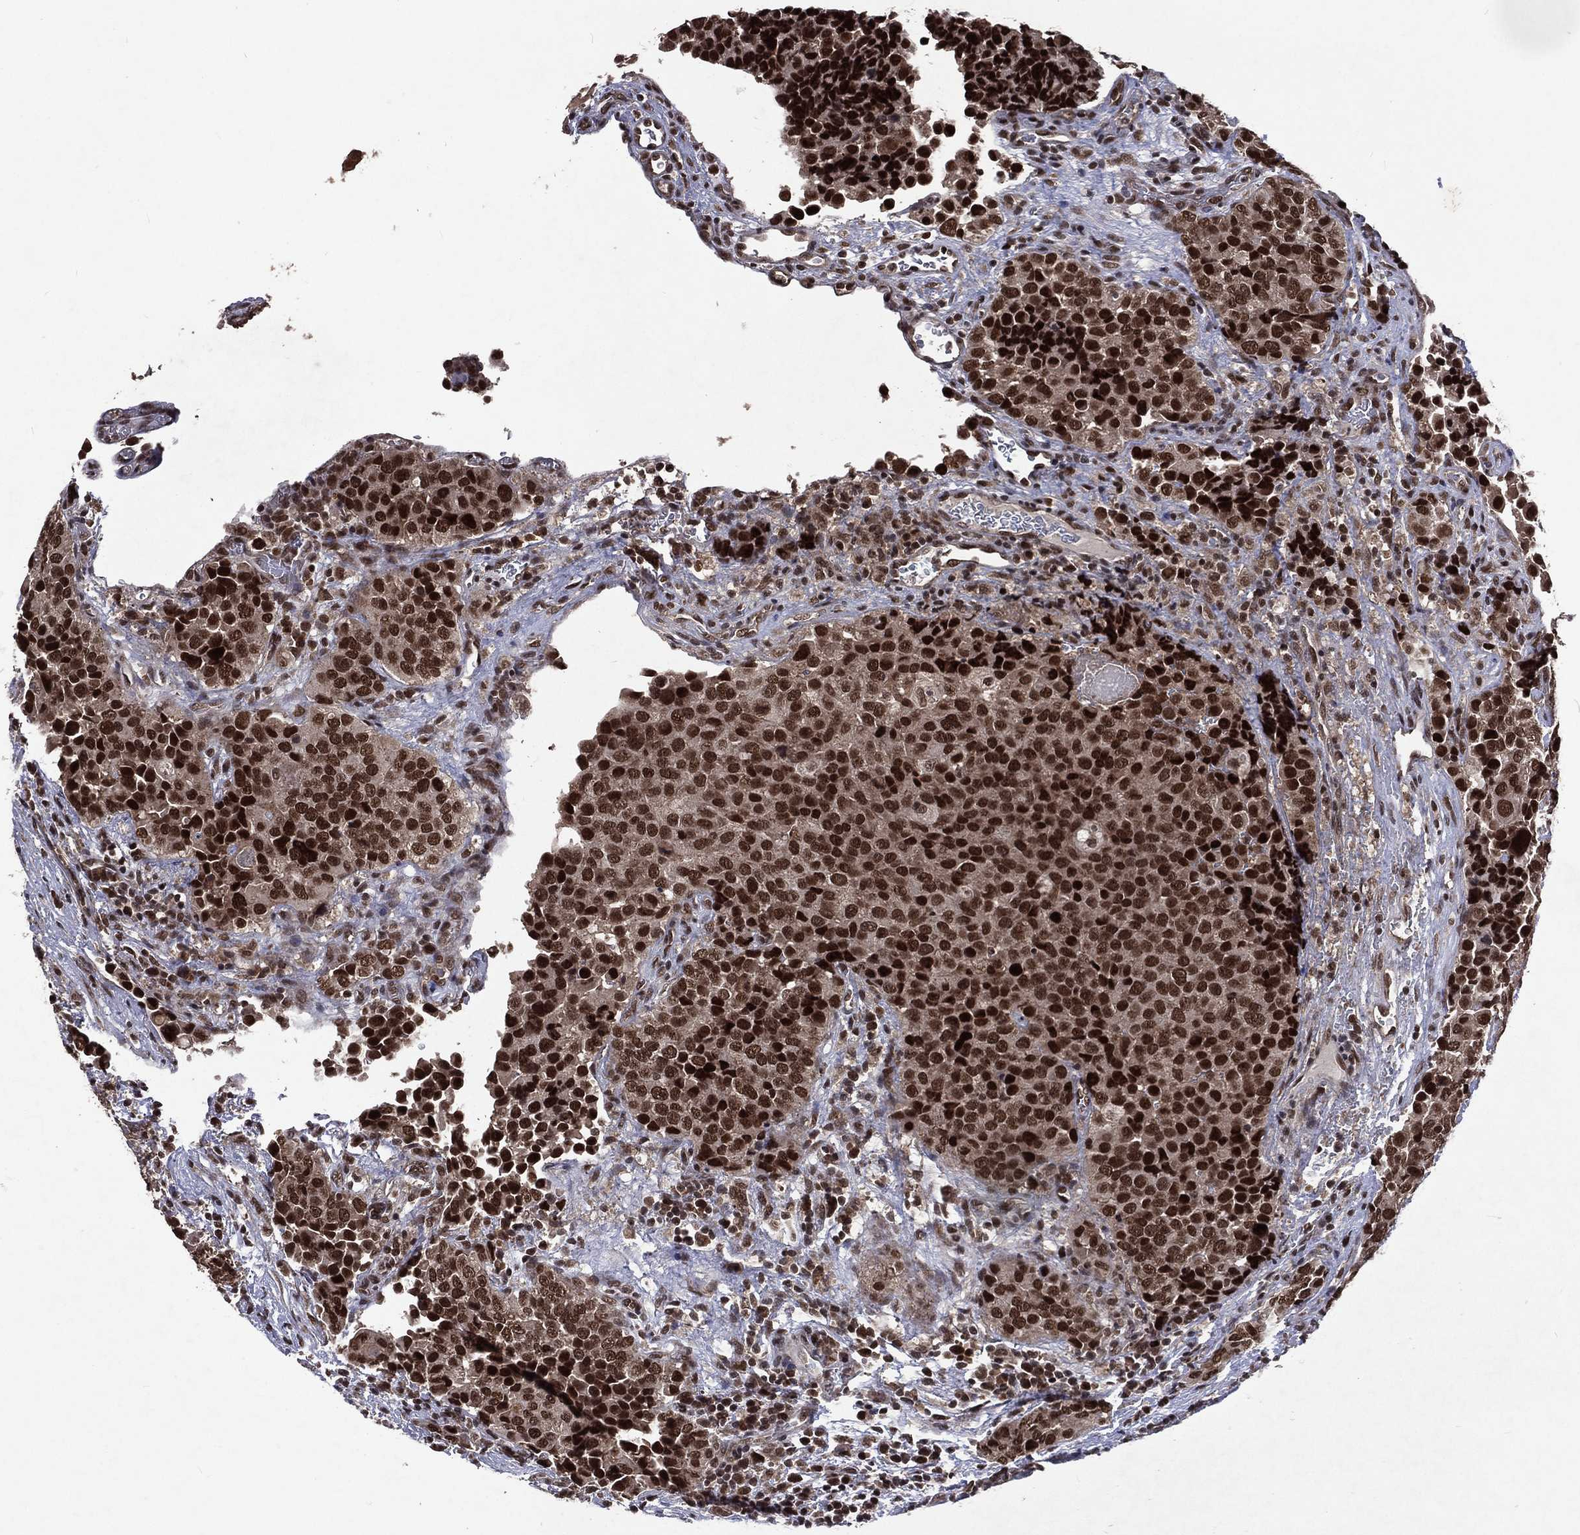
{"staining": {"intensity": "strong", "quantity": ">75%", "location": "cytoplasmic/membranous,nuclear"}, "tissue": "urothelial cancer", "cell_type": "Tumor cells", "image_type": "cancer", "snomed": [{"axis": "morphology", "description": "Urothelial carcinoma, NOS"}, {"axis": "topography", "description": "Urinary bladder"}], "caption": "DAB (3,3'-diaminobenzidine) immunohistochemical staining of transitional cell carcinoma shows strong cytoplasmic/membranous and nuclear protein positivity in about >75% of tumor cells. (brown staining indicates protein expression, while blue staining denotes nuclei).", "gene": "DMAP1", "patient": {"sex": "male", "age": 52}}